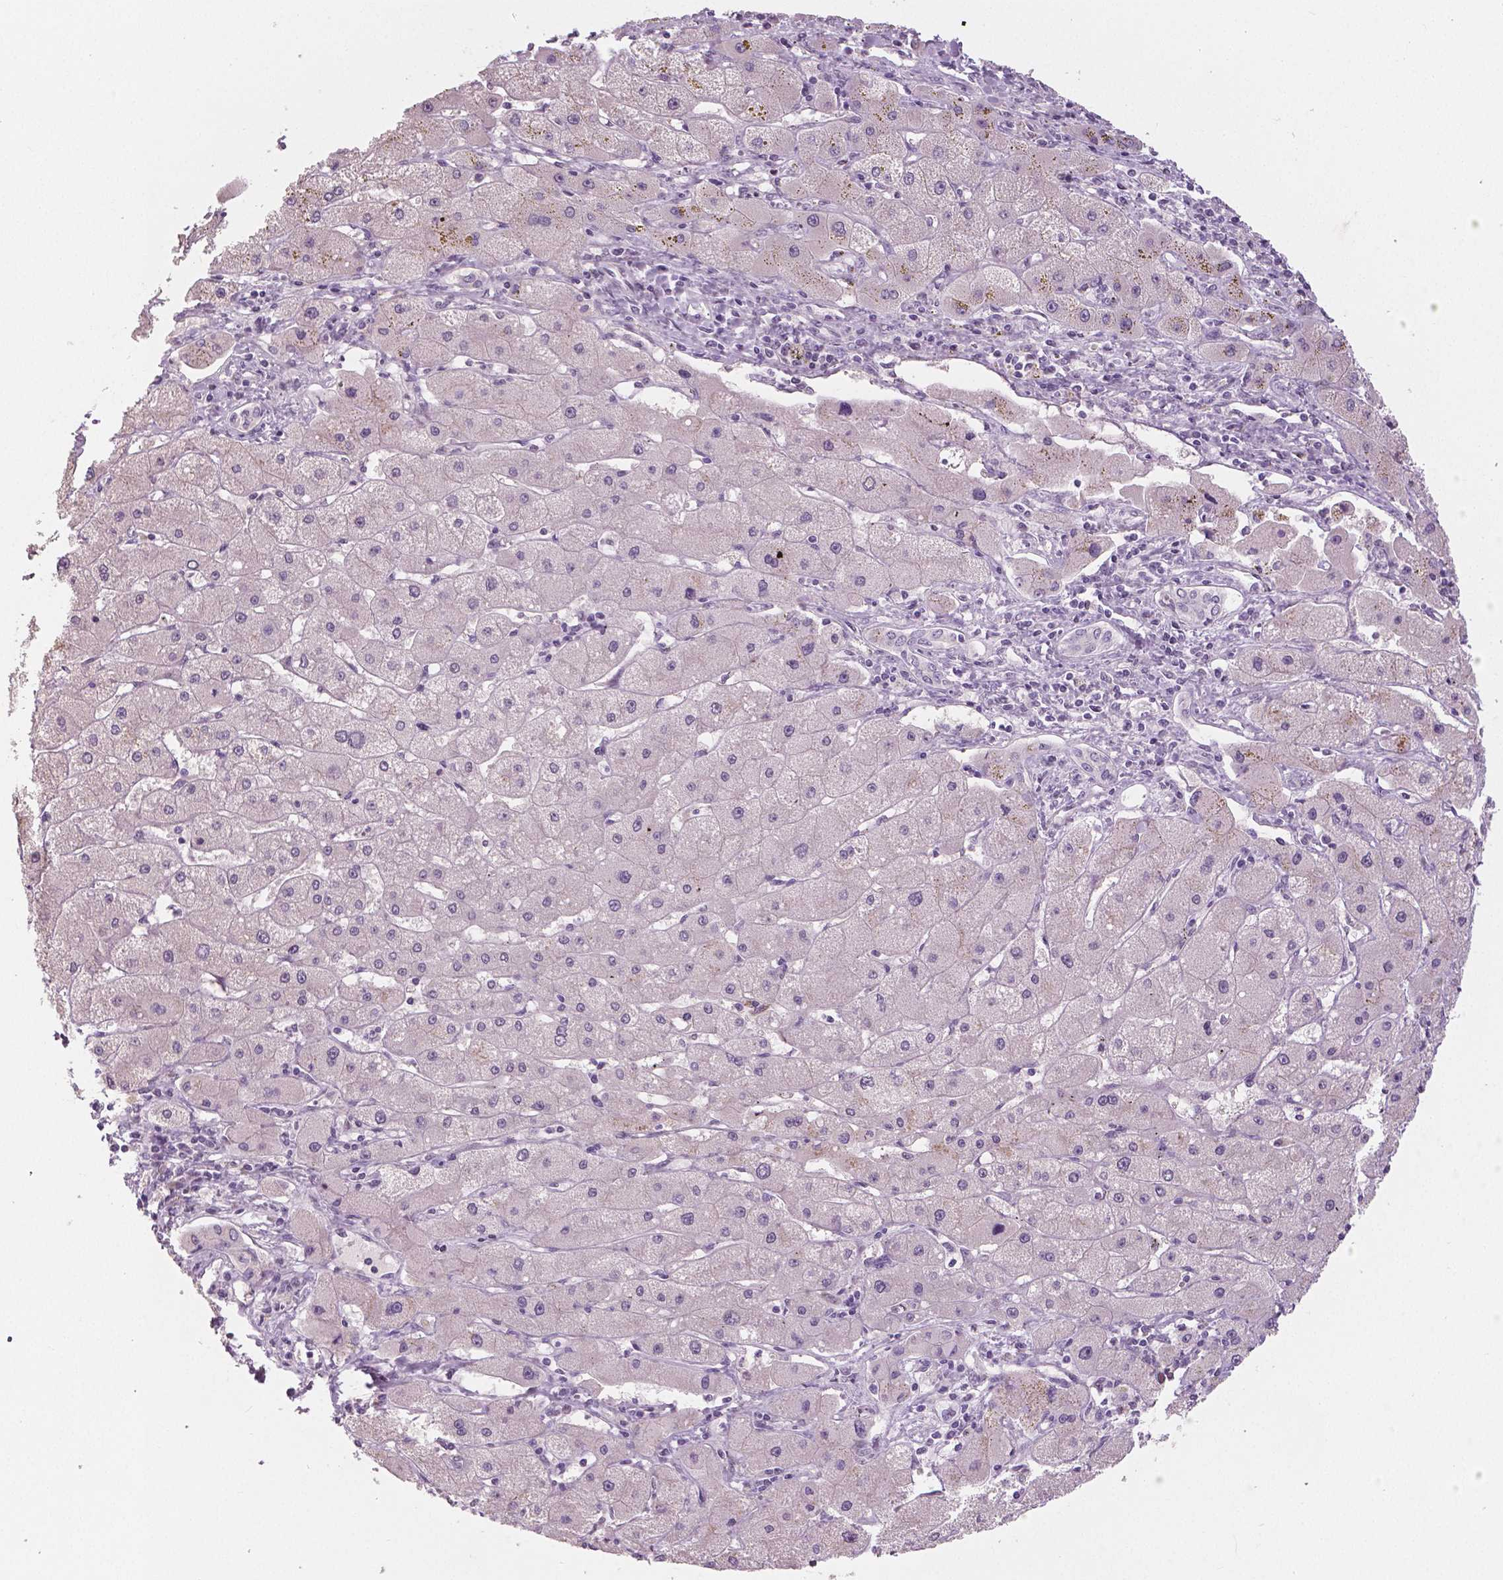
{"staining": {"intensity": "negative", "quantity": "none", "location": "none"}, "tissue": "liver cancer", "cell_type": "Tumor cells", "image_type": "cancer", "snomed": [{"axis": "morphology", "description": "Carcinoma, Hepatocellular, NOS"}, {"axis": "topography", "description": "Liver"}], "caption": "IHC of liver cancer (hepatocellular carcinoma) exhibits no expression in tumor cells.", "gene": "NECAB1", "patient": {"sex": "female", "age": 82}}